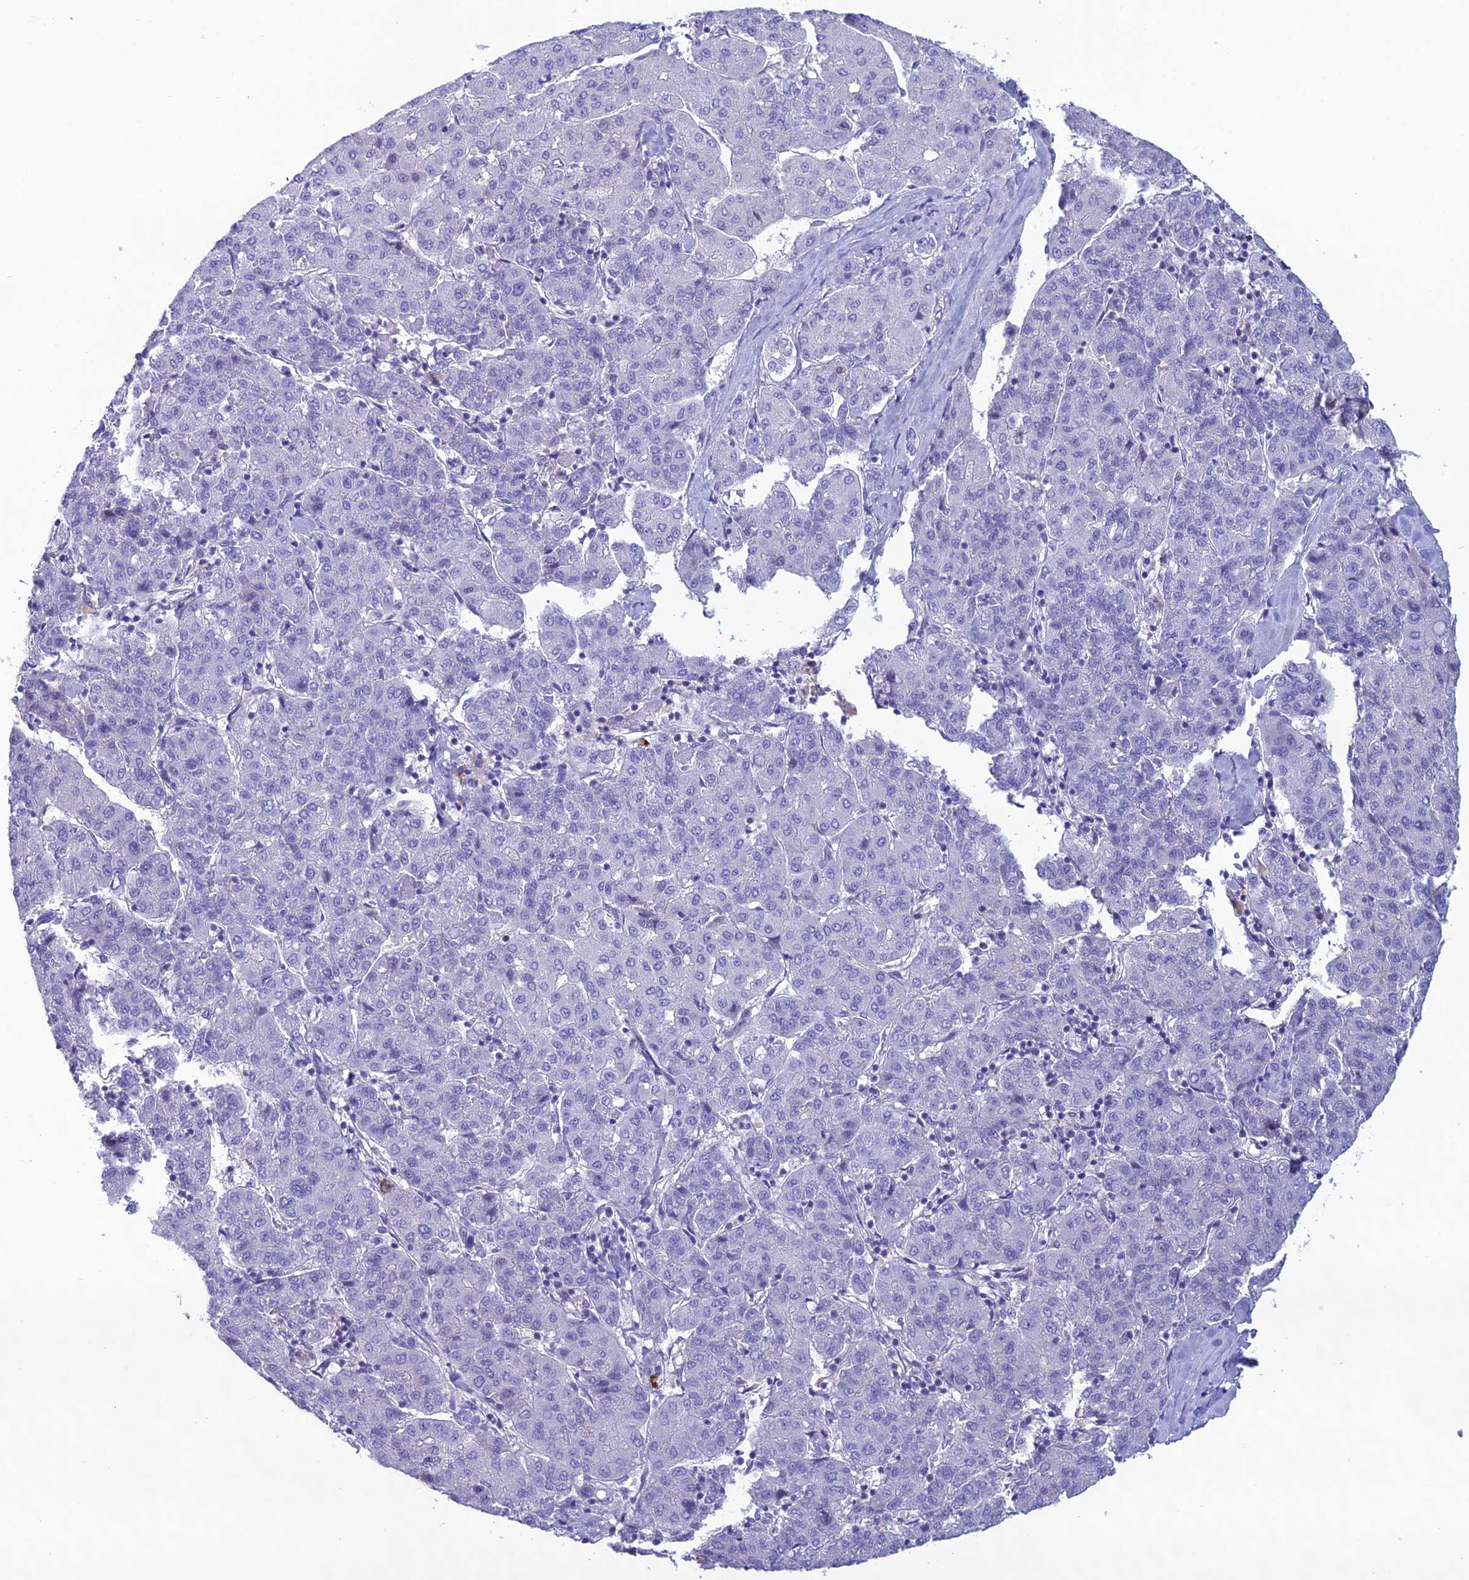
{"staining": {"intensity": "negative", "quantity": "none", "location": "none"}, "tissue": "liver cancer", "cell_type": "Tumor cells", "image_type": "cancer", "snomed": [{"axis": "morphology", "description": "Carcinoma, Hepatocellular, NOS"}, {"axis": "topography", "description": "Liver"}], "caption": "Immunohistochemistry of liver cancer (hepatocellular carcinoma) shows no positivity in tumor cells.", "gene": "CRB2", "patient": {"sex": "male", "age": 65}}